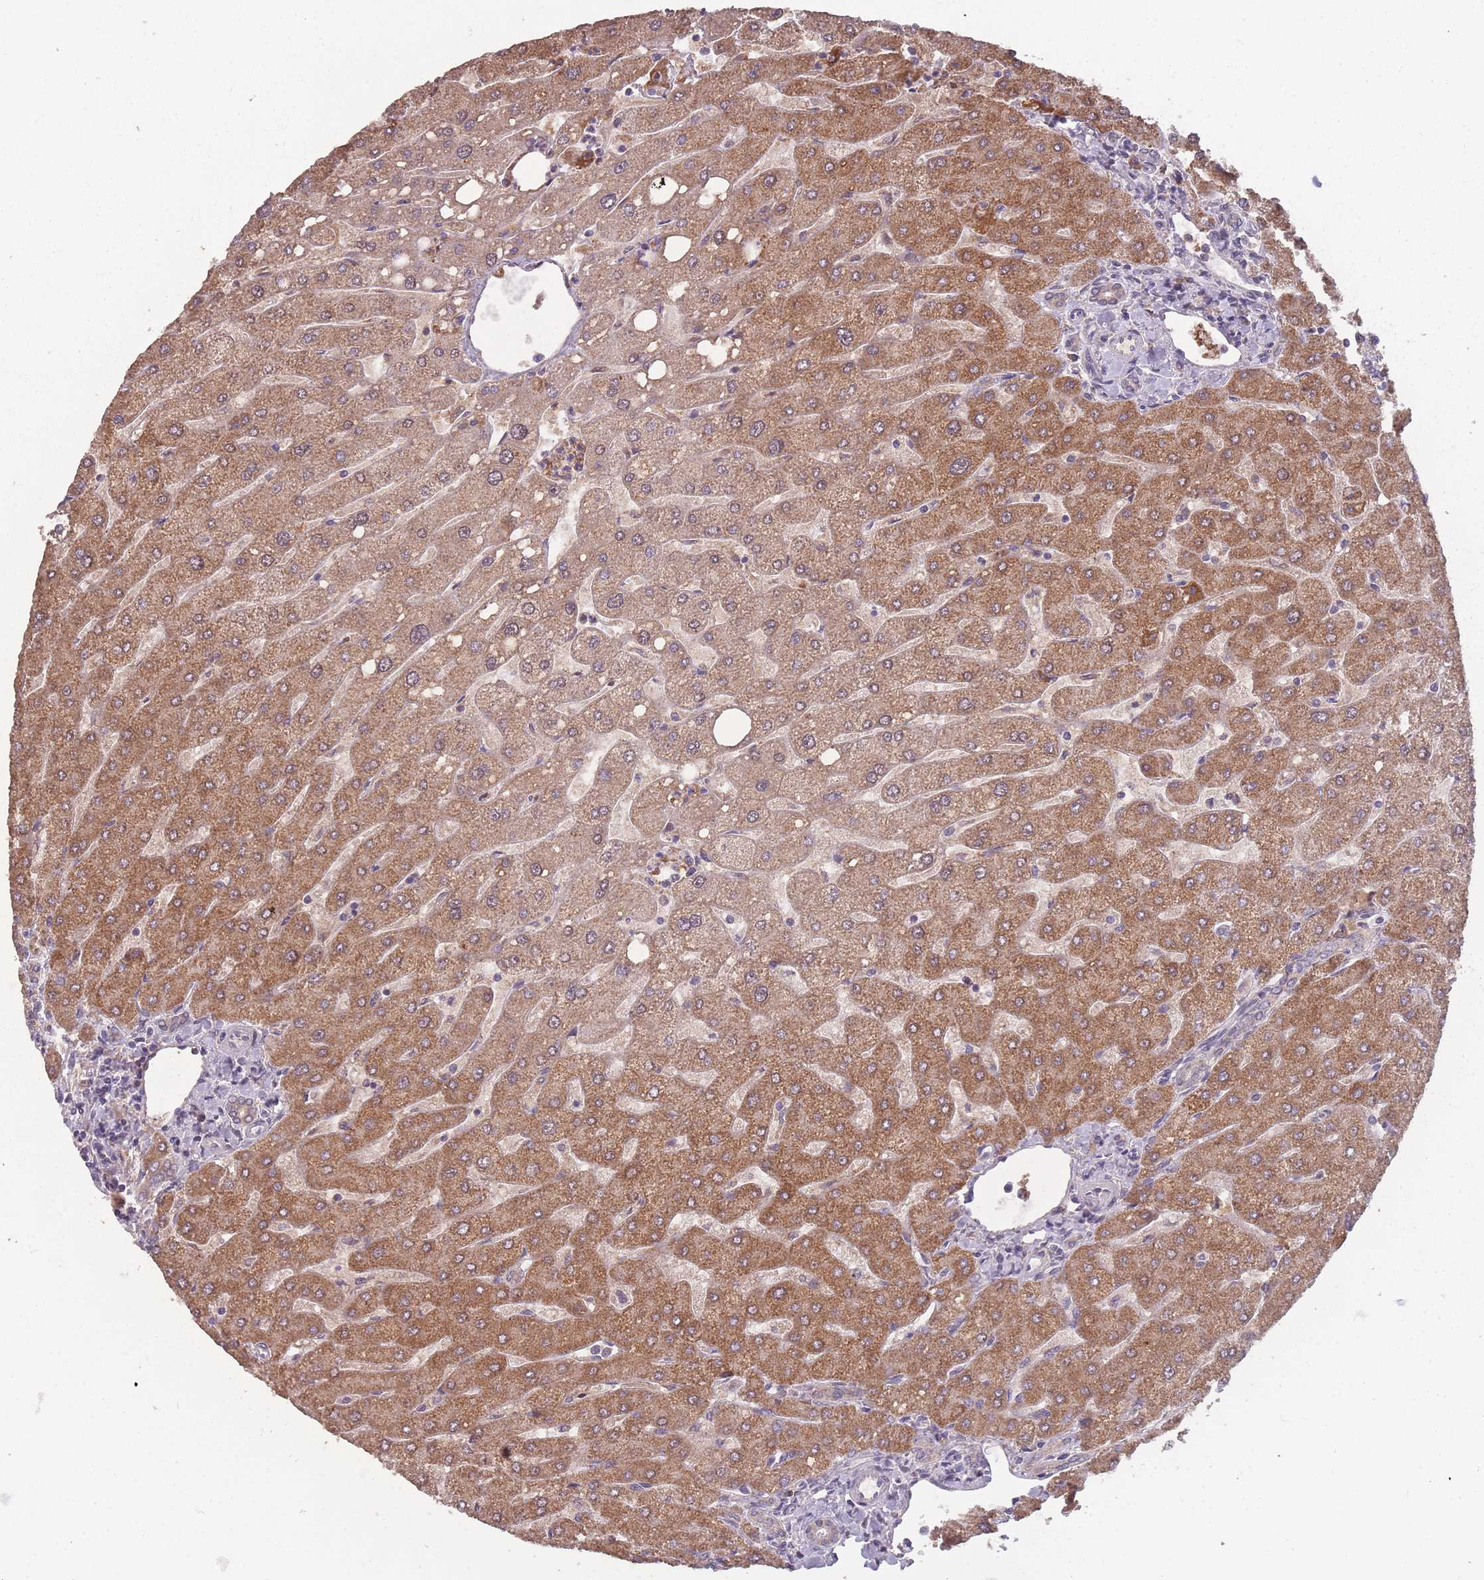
{"staining": {"intensity": "weak", "quantity": "<25%", "location": "cytoplasmic/membranous"}, "tissue": "liver", "cell_type": "Cholangiocytes", "image_type": "normal", "snomed": [{"axis": "morphology", "description": "Normal tissue, NOS"}, {"axis": "topography", "description": "Liver"}], "caption": "Liver was stained to show a protein in brown. There is no significant positivity in cholangiocytes. (DAB (3,3'-diaminobenzidine) immunohistochemistry visualized using brightfield microscopy, high magnification).", "gene": "SANBR", "patient": {"sex": "male", "age": 67}}